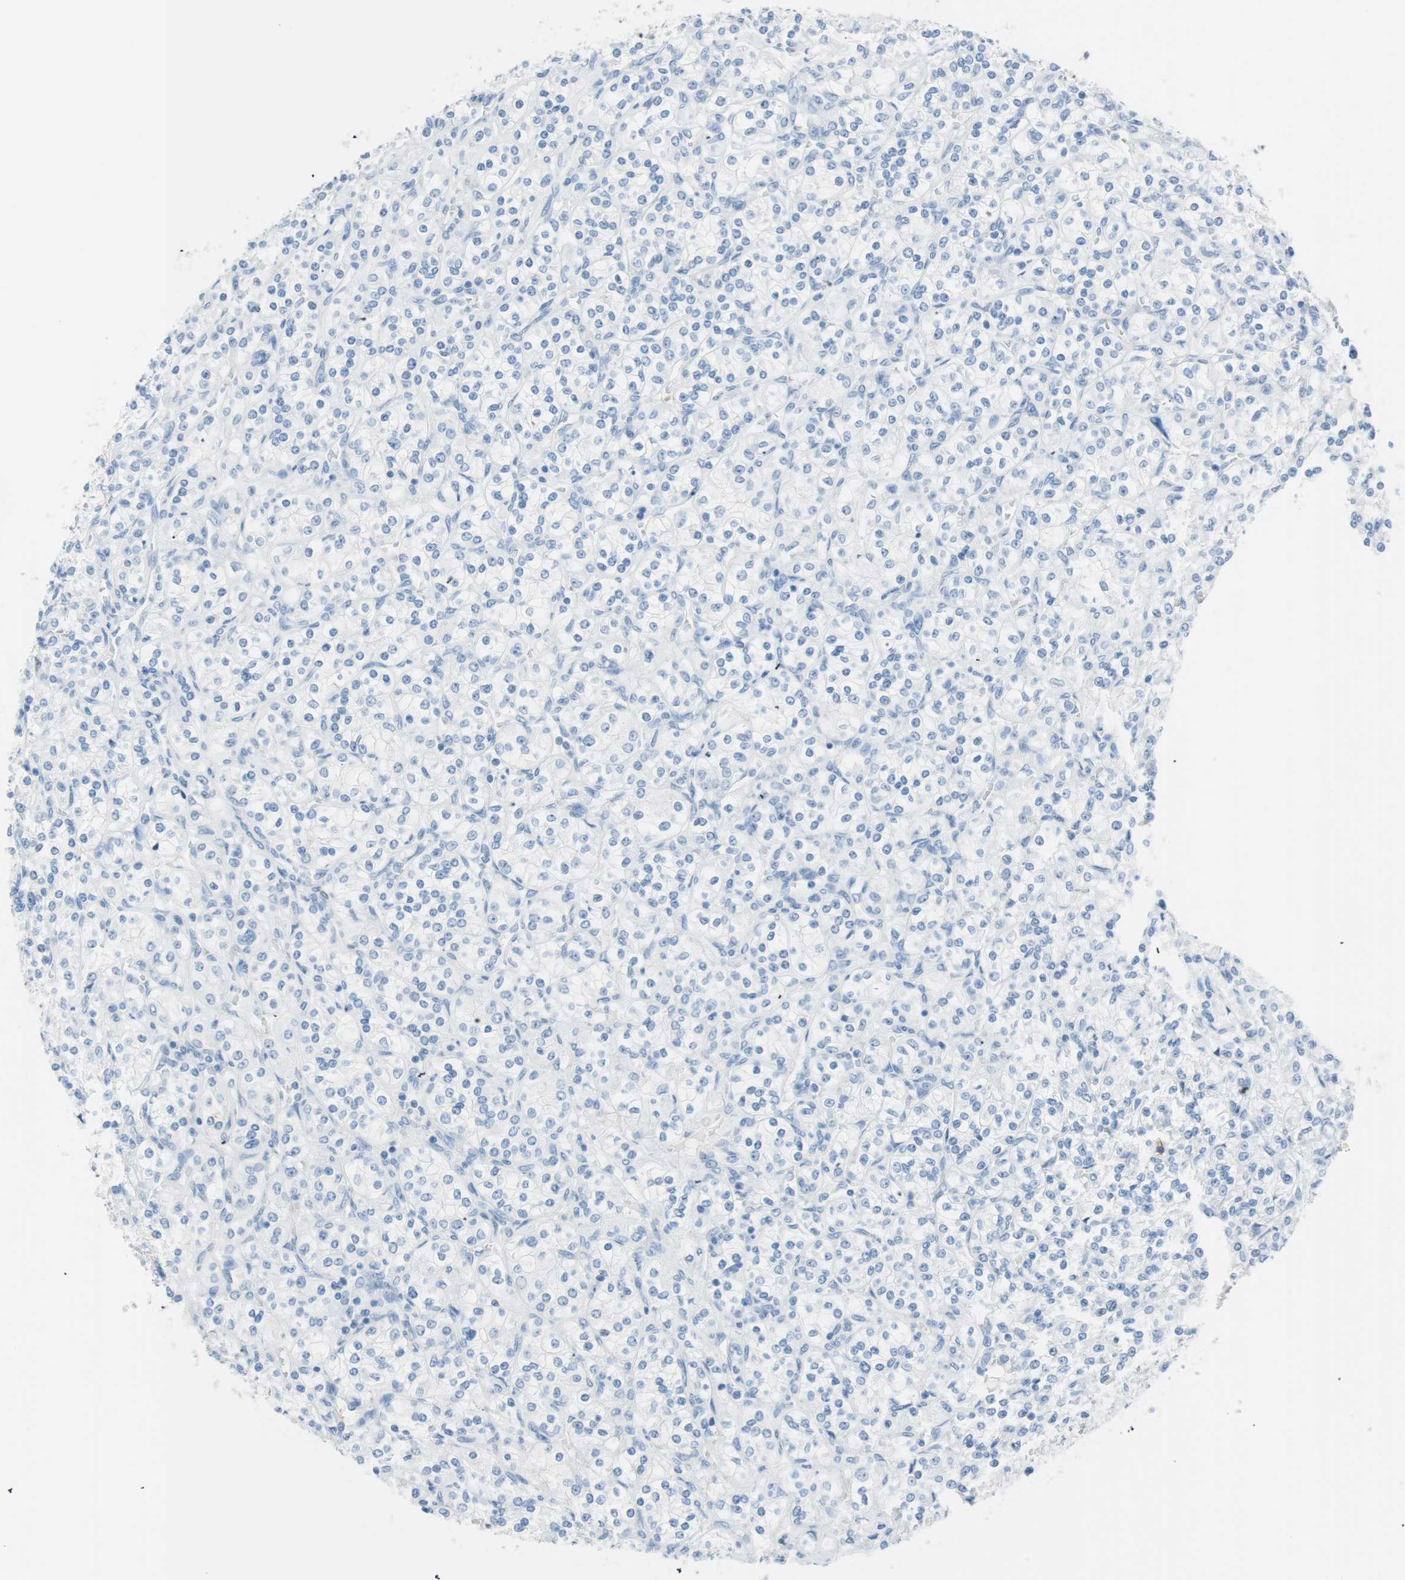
{"staining": {"intensity": "negative", "quantity": "none", "location": "none"}, "tissue": "renal cancer", "cell_type": "Tumor cells", "image_type": "cancer", "snomed": [{"axis": "morphology", "description": "Adenocarcinoma, NOS"}, {"axis": "topography", "description": "Kidney"}], "caption": "The photomicrograph reveals no staining of tumor cells in renal cancer (adenocarcinoma).", "gene": "TNFRSF13C", "patient": {"sex": "male", "age": 77}}